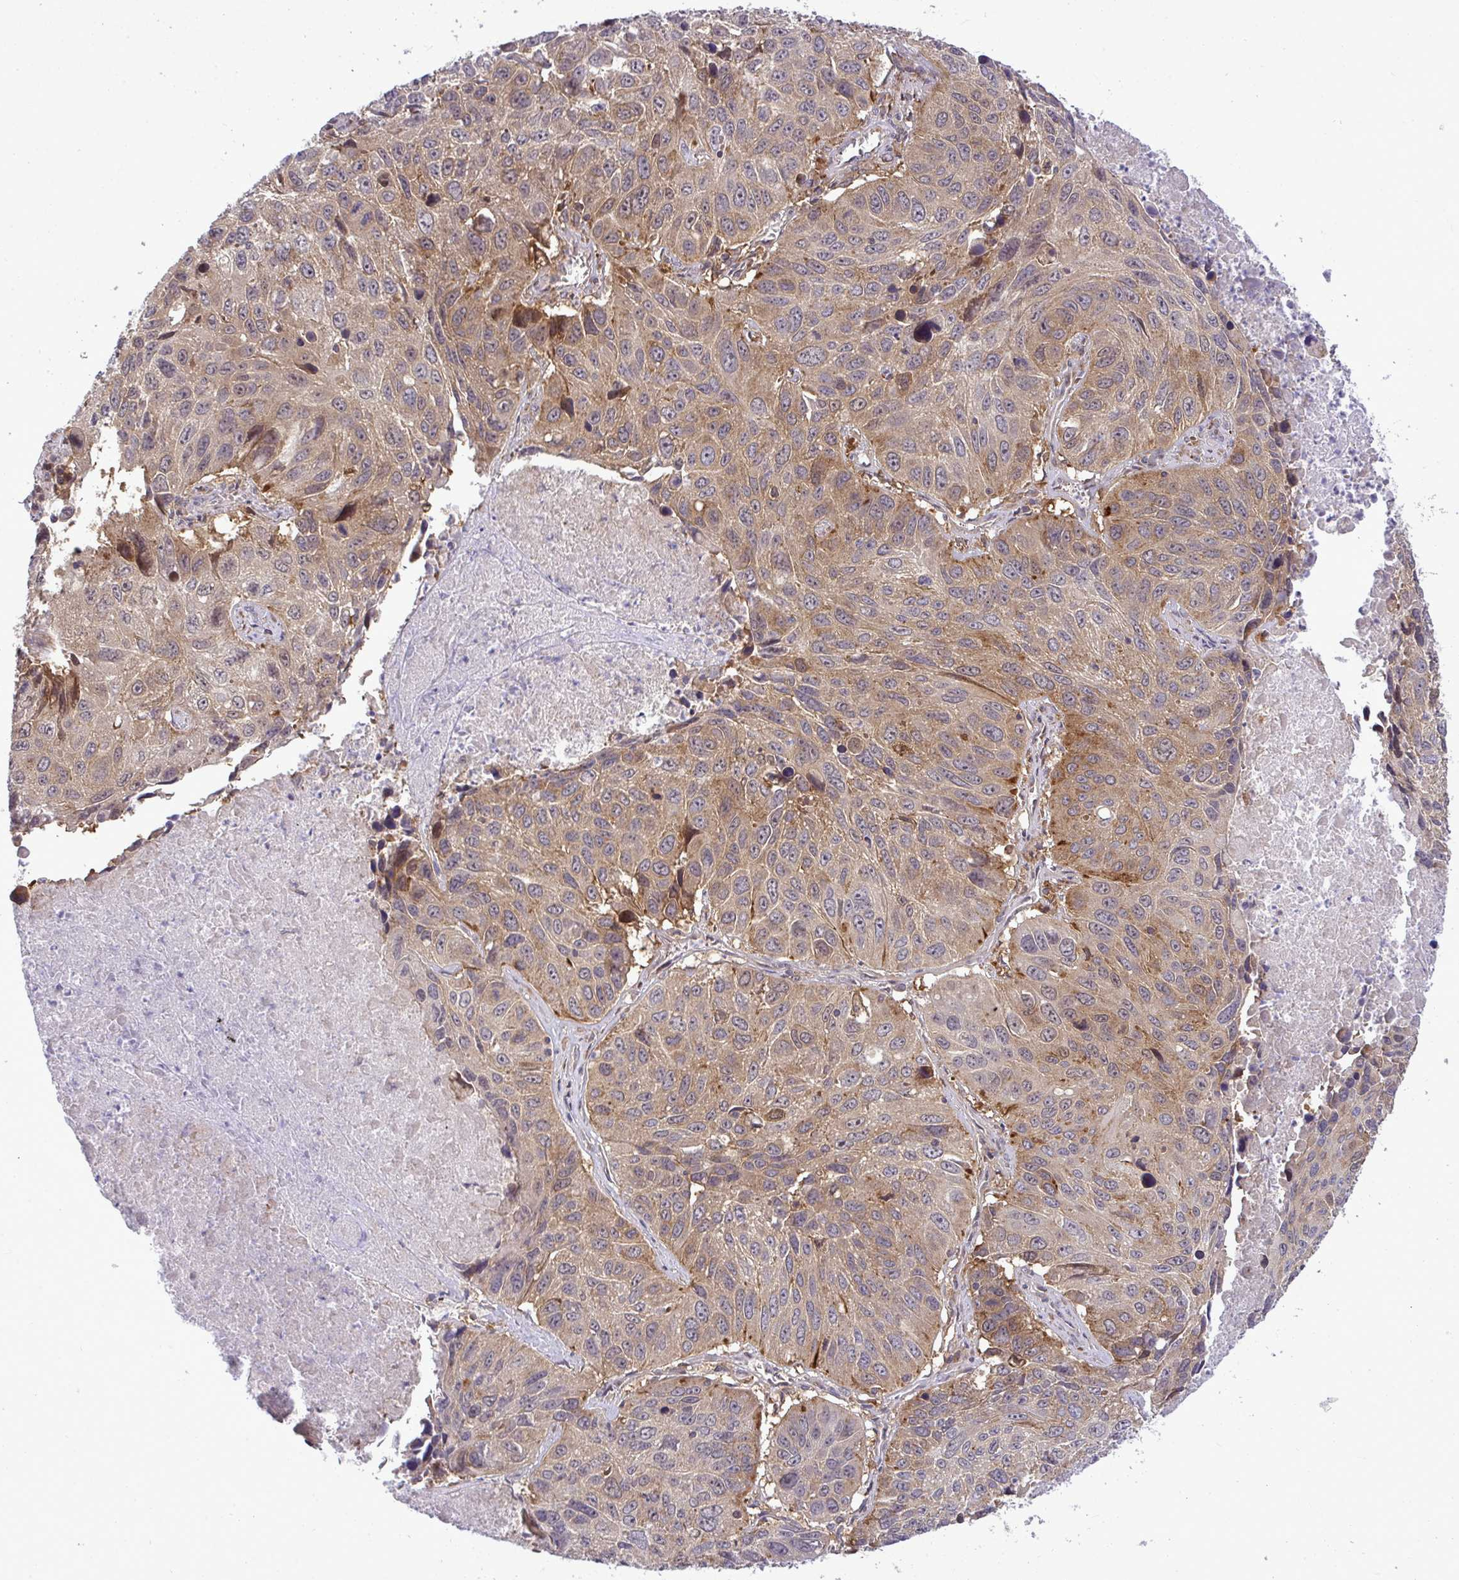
{"staining": {"intensity": "moderate", "quantity": "25%-75%", "location": "cytoplasmic/membranous,nuclear"}, "tissue": "lung cancer", "cell_type": "Tumor cells", "image_type": "cancer", "snomed": [{"axis": "morphology", "description": "Squamous cell carcinoma, NOS"}, {"axis": "topography", "description": "Lung"}], "caption": "A high-resolution histopathology image shows immunohistochemistry staining of lung cancer (squamous cell carcinoma), which demonstrates moderate cytoplasmic/membranous and nuclear expression in approximately 25%-75% of tumor cells.", "gene": "SLC9A6", "patient": {"sex": "female", "age": 61}}